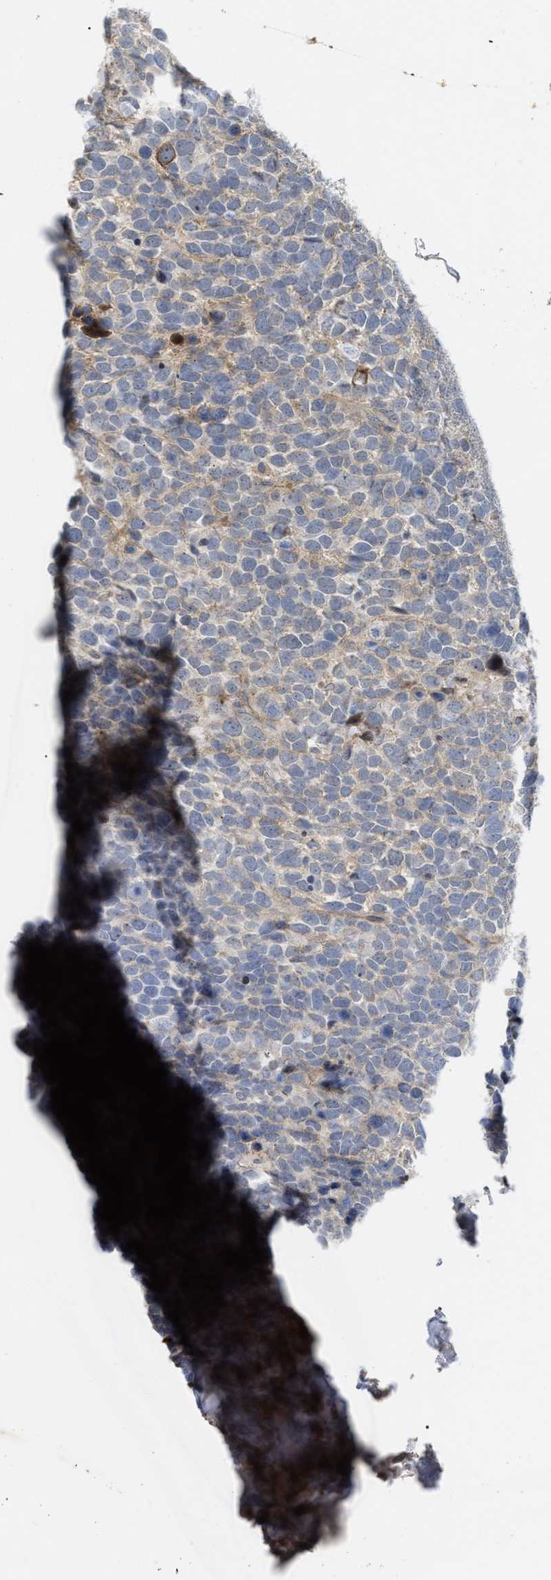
{"staining": {"intensity": "negative", "quantity": "none", "location": "none"}, "tissue": "urothelial cancer", "cell_type": "Tumor cells", "image_type": "cancer", "snomed": [{"axis": "morphology", "description": "Urothelial carcinoma, High grade"}, {"axis": "topography", "description": "Urinary bladder"}], "caption": "Immunohistochemistry micrograph of urothelial carcinoma (high-grade) stained for a protein (brown), which demonstrates no staining in tumor cells.", "gene": "ST6GALNAC6", "patient": {"sex": "female", "age": 82}}